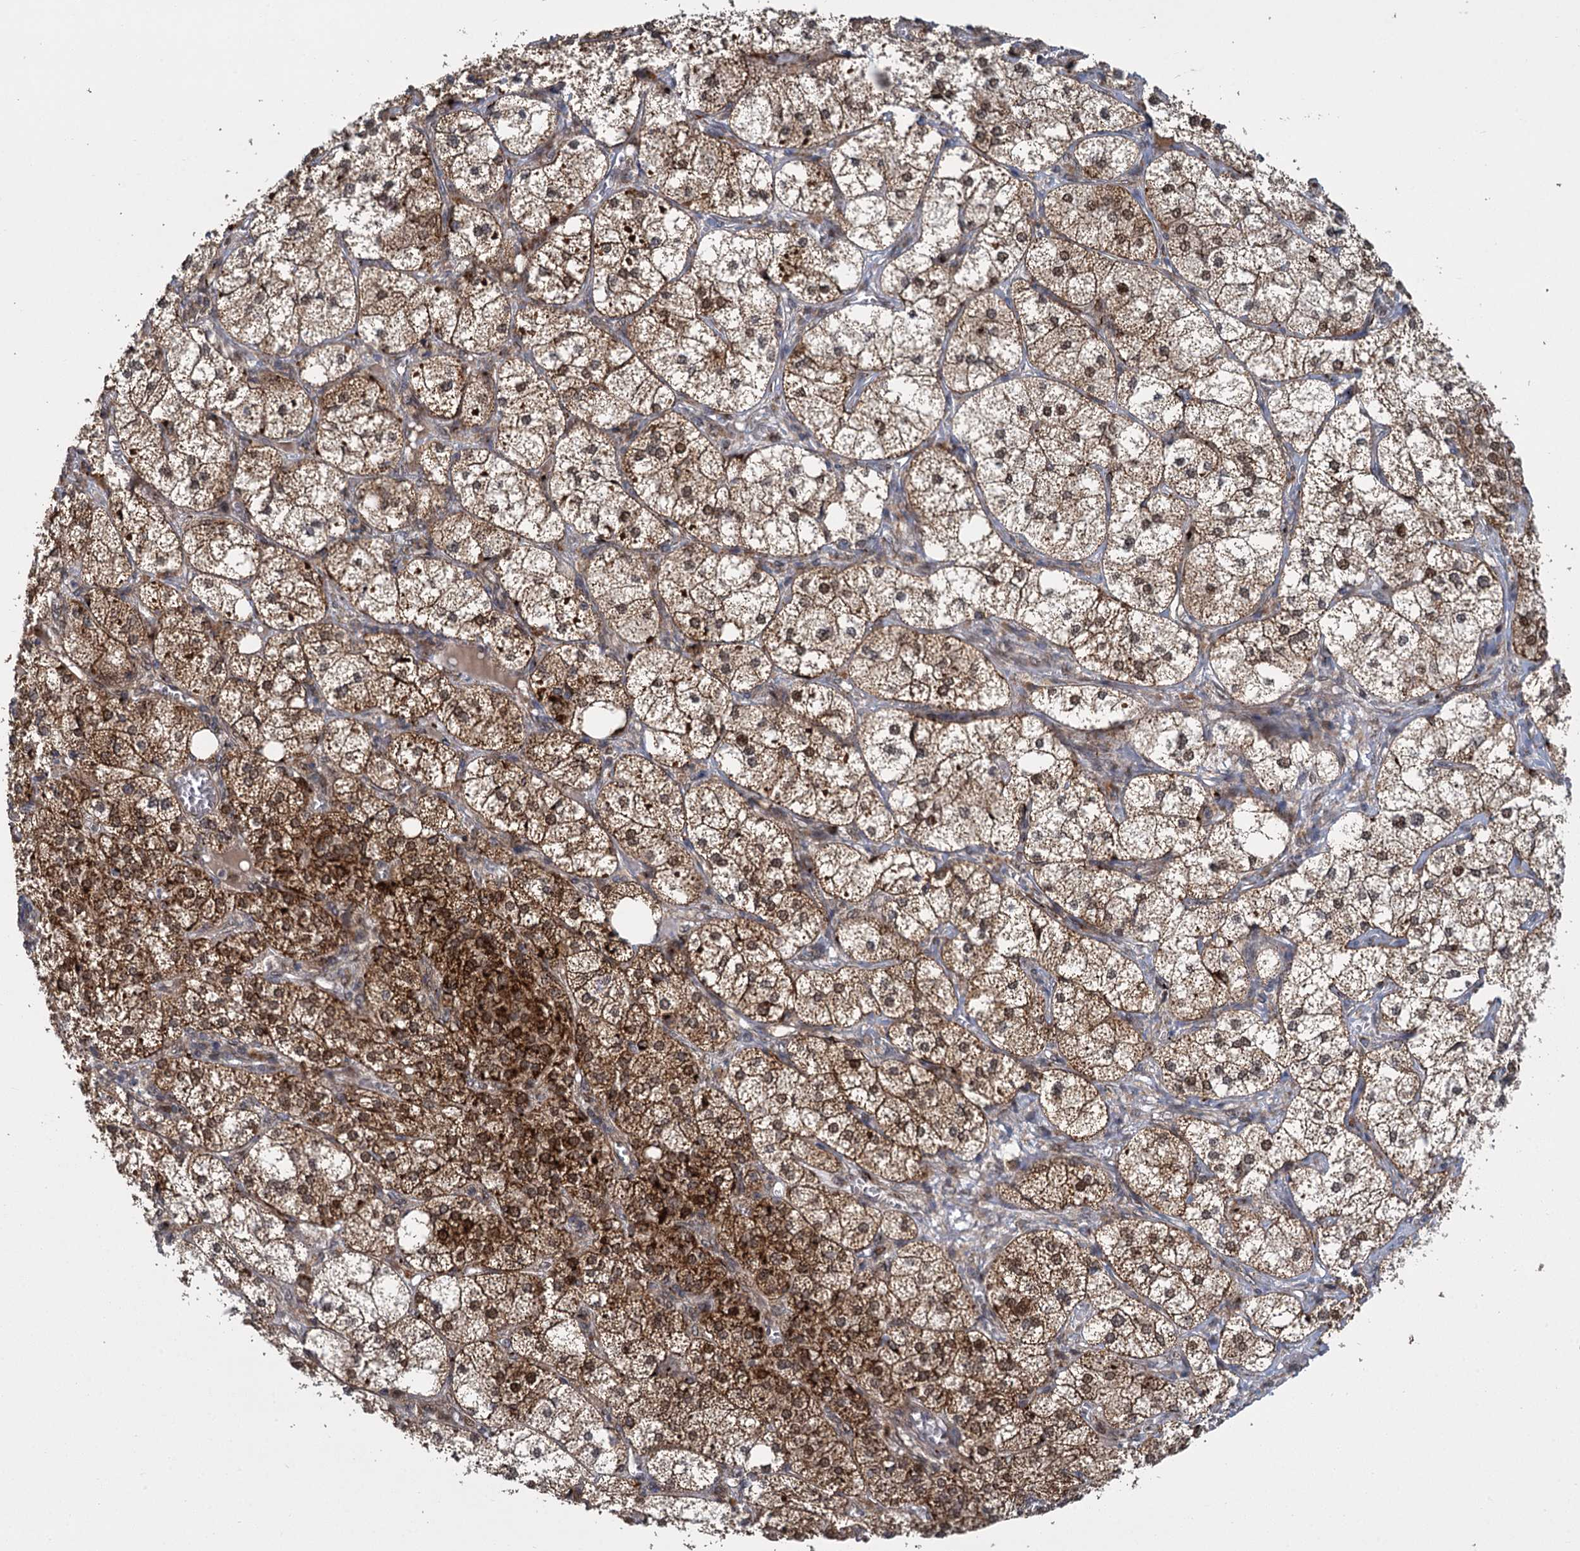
{"staining": {"intensity": "strong", "quantity": ">75%", "location": "cytoplasmic/membranous,nuclear"}, "tissue": "adrenal gland", "cell_type": "Glandular cells", "image_type": "normal", "snomed": [{"axis": "morphology", "description": "Normal tissue, NOS"}, {"axis": "topography", "description": "Adrenal gland"}], "caption": "Protein staining of normal adrenal gland demonstrates strong cytoplasmic/membranous,nuclear staining in about >75% of glandular cells. (Stains: DAB (3,3'-diaminobenzidine) in brown, nuclei in blue, Microscopy: brightfield microscopy at high magnification).", "gene": "GAL3ST4", "patient": {"sex": "female", "age": 61}}